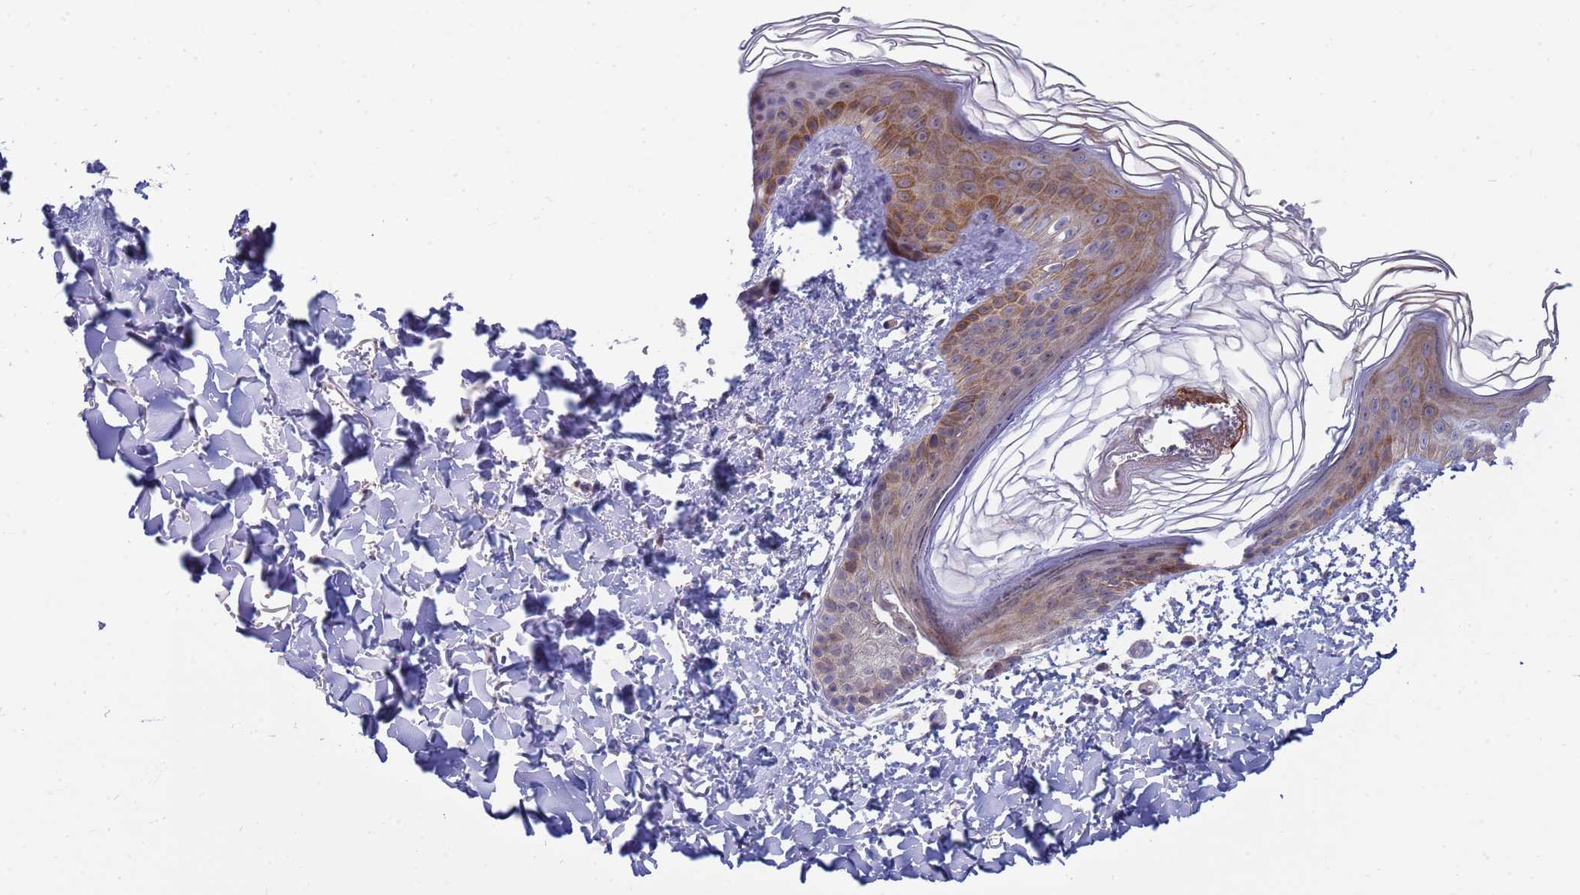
{"staining": {"intensity": "negative", "quantity": "none", "location": "none"}, "tissue": "skin", "cell_type": "Fibroblasts", "image_type": "normal", "snomed": [{"axis": "morphology", "description": "Normal tissue, NOS"}, {"axis": "topography", "description": "Skin"}], "caption": "Immunohistochemistry of normal skin demonstrates no staining in fibroblasts. (DAB (3,3'-diaminobenzidine) immunohistochemistry (IHC) with hematoxylin counter stain).", "gene": "ENOSF1", "patient": {"sex": "female", "age": 58}}